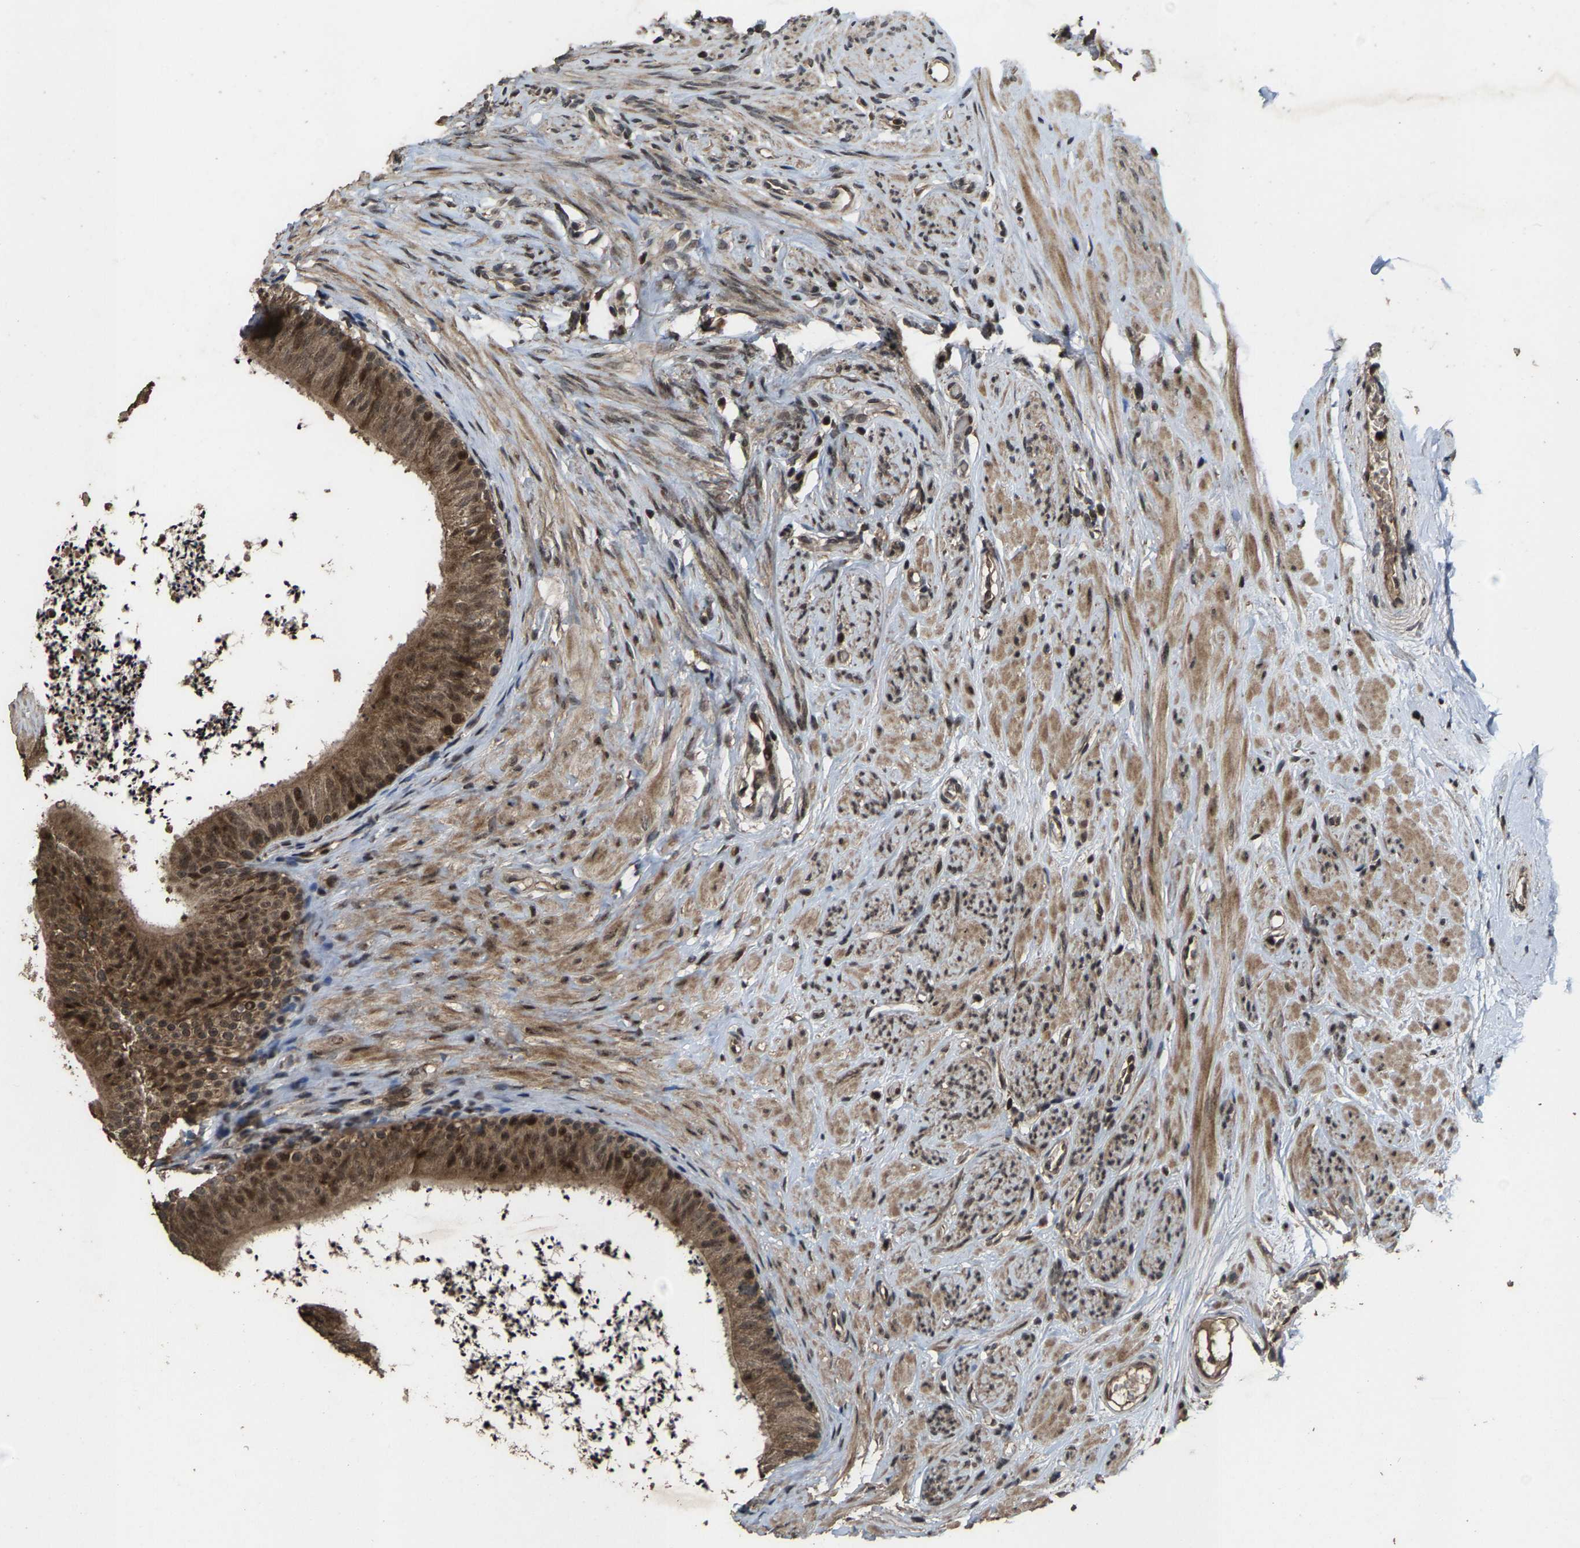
{"staining": {"intensity": "moderate", "quantity": ">75%", "location": "cytoplasmic/membranous,nuclear"}, "tissue": "epididymis", "cell_type": "Glandular cells", "image_type": "normal", "snomed": [{"axis": "morphology", "description": "Normal tissue, NOS"}, {"axis": "topography", "description": "Epididymis"}], "caption": "Glandular cells show medium levels of moderate cytoplasmic/membranous,nuclear expression in approximately >75% of cells in unremarkable epididymis. The staining was performed using DAB (3,3'-diaminobenzidine), with brown indicating positive protein expression. Nuclei are stained blue with hematoxylin.", "gene": "HAUS6", "patient": {"sex": "male", "age": 56}}